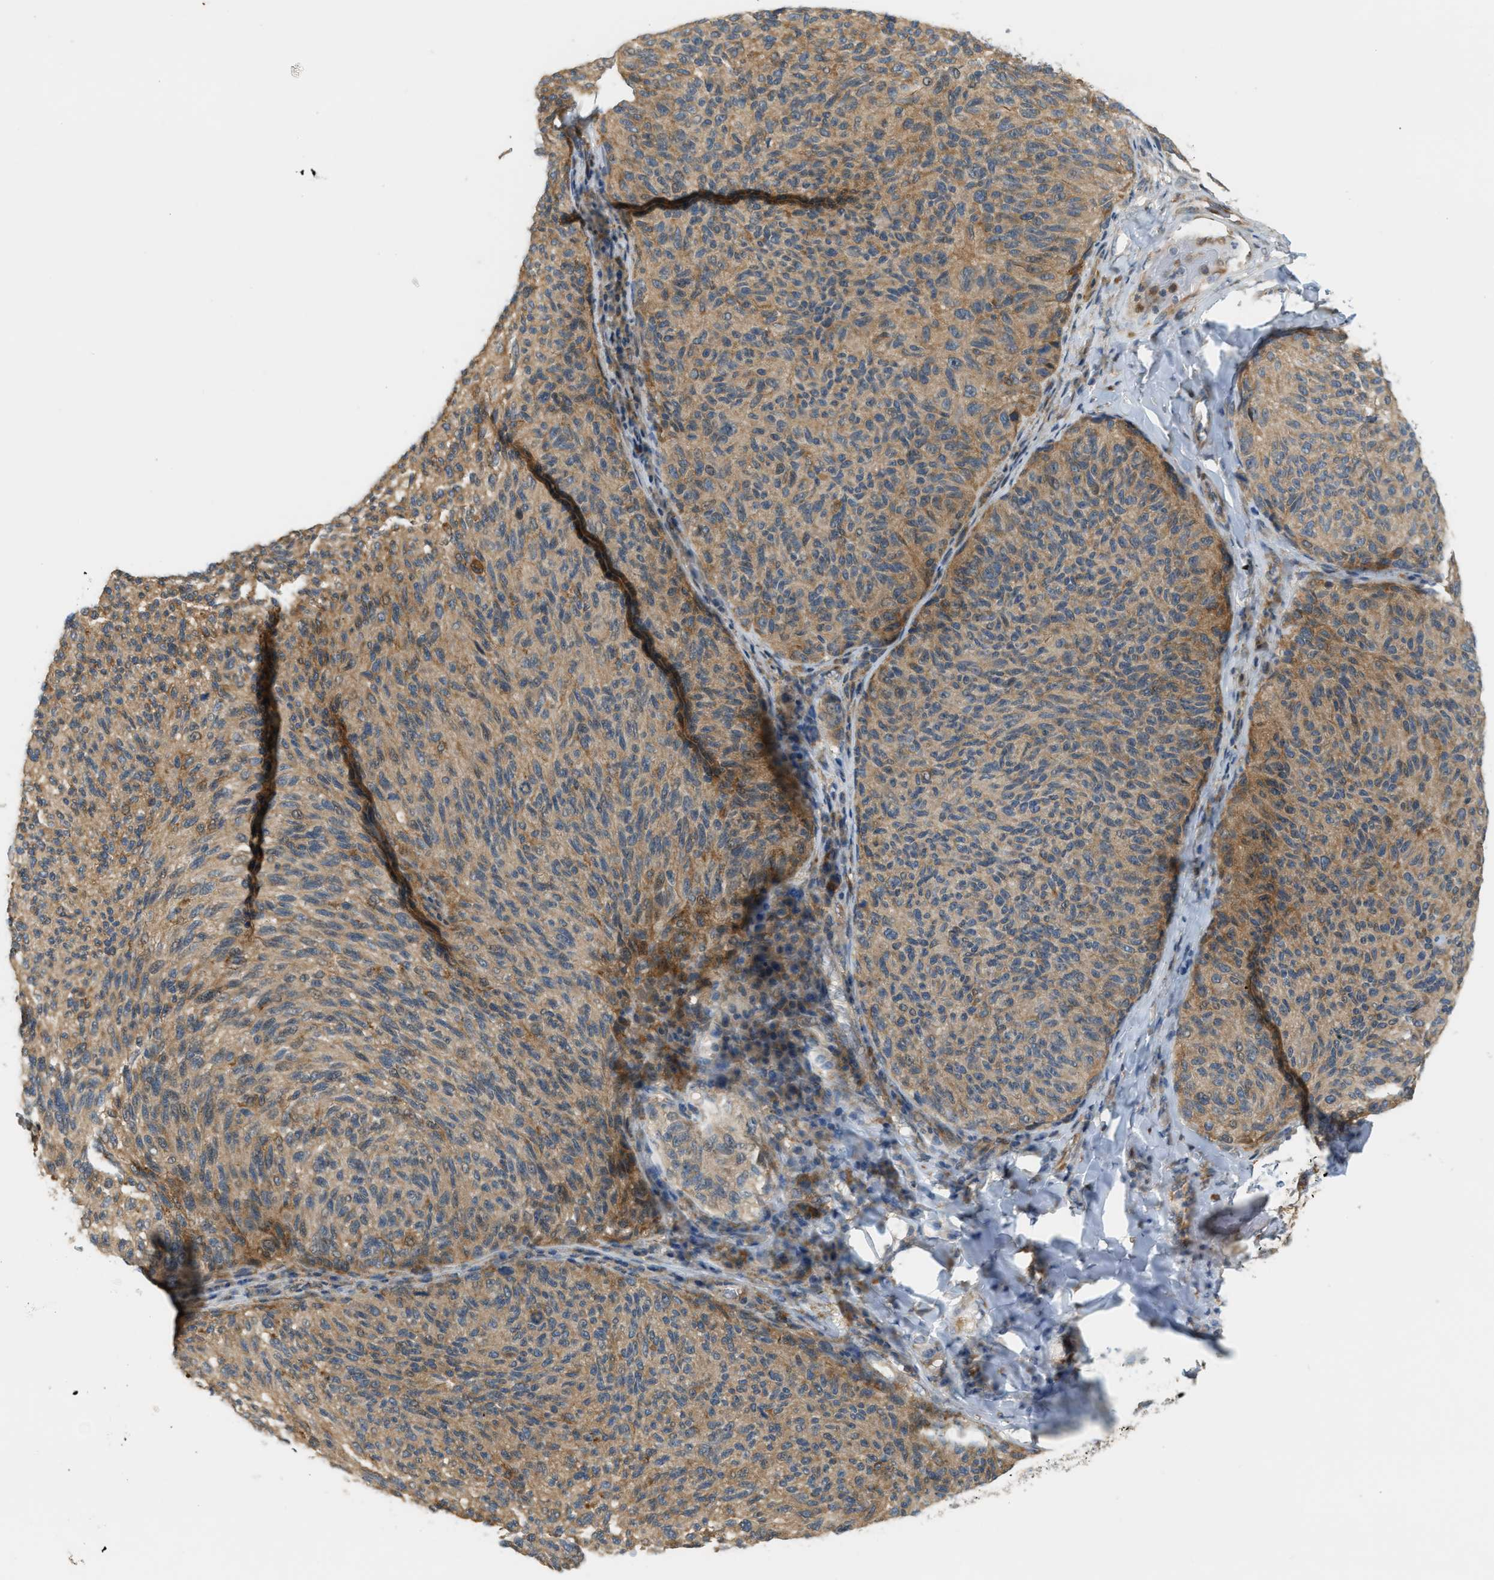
{"staining": {"intensity": "moderate", "quantity": ">75%", "location": "cytoplasmic/membranous"}, "tissue": "melanoma", "cell_type": "Tumor cells", "image_type": "cancer", "snomed": [{"axis": "morphology", "description": "Malignant melanoma, NOS"}, {"axis": "topography", "description": "Skin"}], "caption": "Moderate cytoplasmic/membranous expression for a protein is appreciated in about >75% of tumor cells of melanoma using immunohistochemistry.", "gene": "PDCL3", "patient": {"sex": "female", "age": 73}}